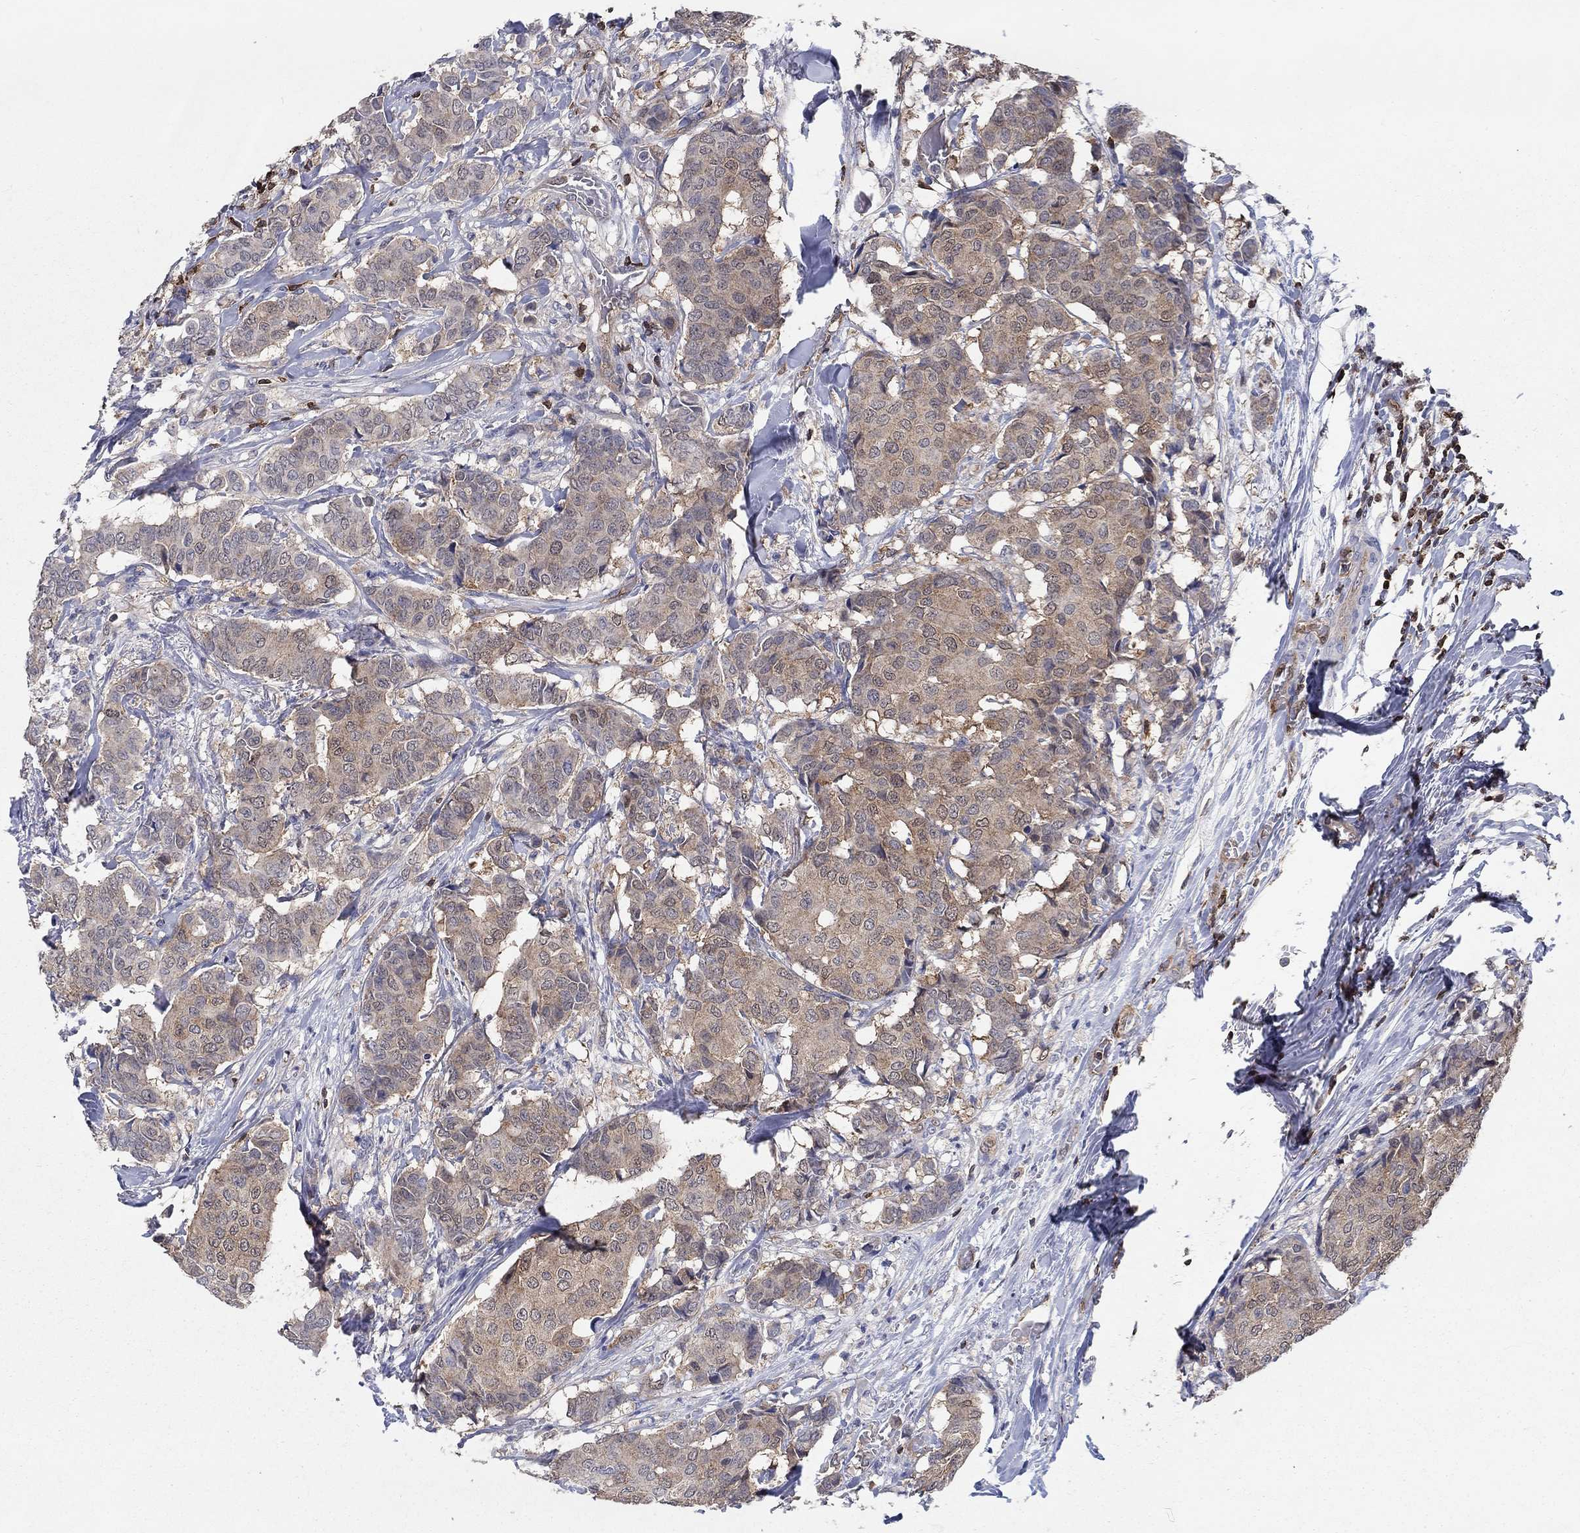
{"staining": {"intensity": "weak", "quantity": "25%-75%", "location": "cytoplasmic/membranous"}, "tissue": "breast cancer", "cell_type": "Tumor cells", "image_type": "cancer", "snomed": [{"axis": "morphology", "description": "Duct carcinoma"}, {"axis": "topography", "description": "Breast"}], "caption": "This photomicrograph exhibits breast cancer (invasive ductal carcinoma) stained with immunohistochemistry to label a protein in brown. The cytoplasmic/membranous of tumor cells show weak positivity for the protein. Nuclei are counter-stained blue.", "gene": "AGFG2", "patient": {"sex": "female", "age": 75}}